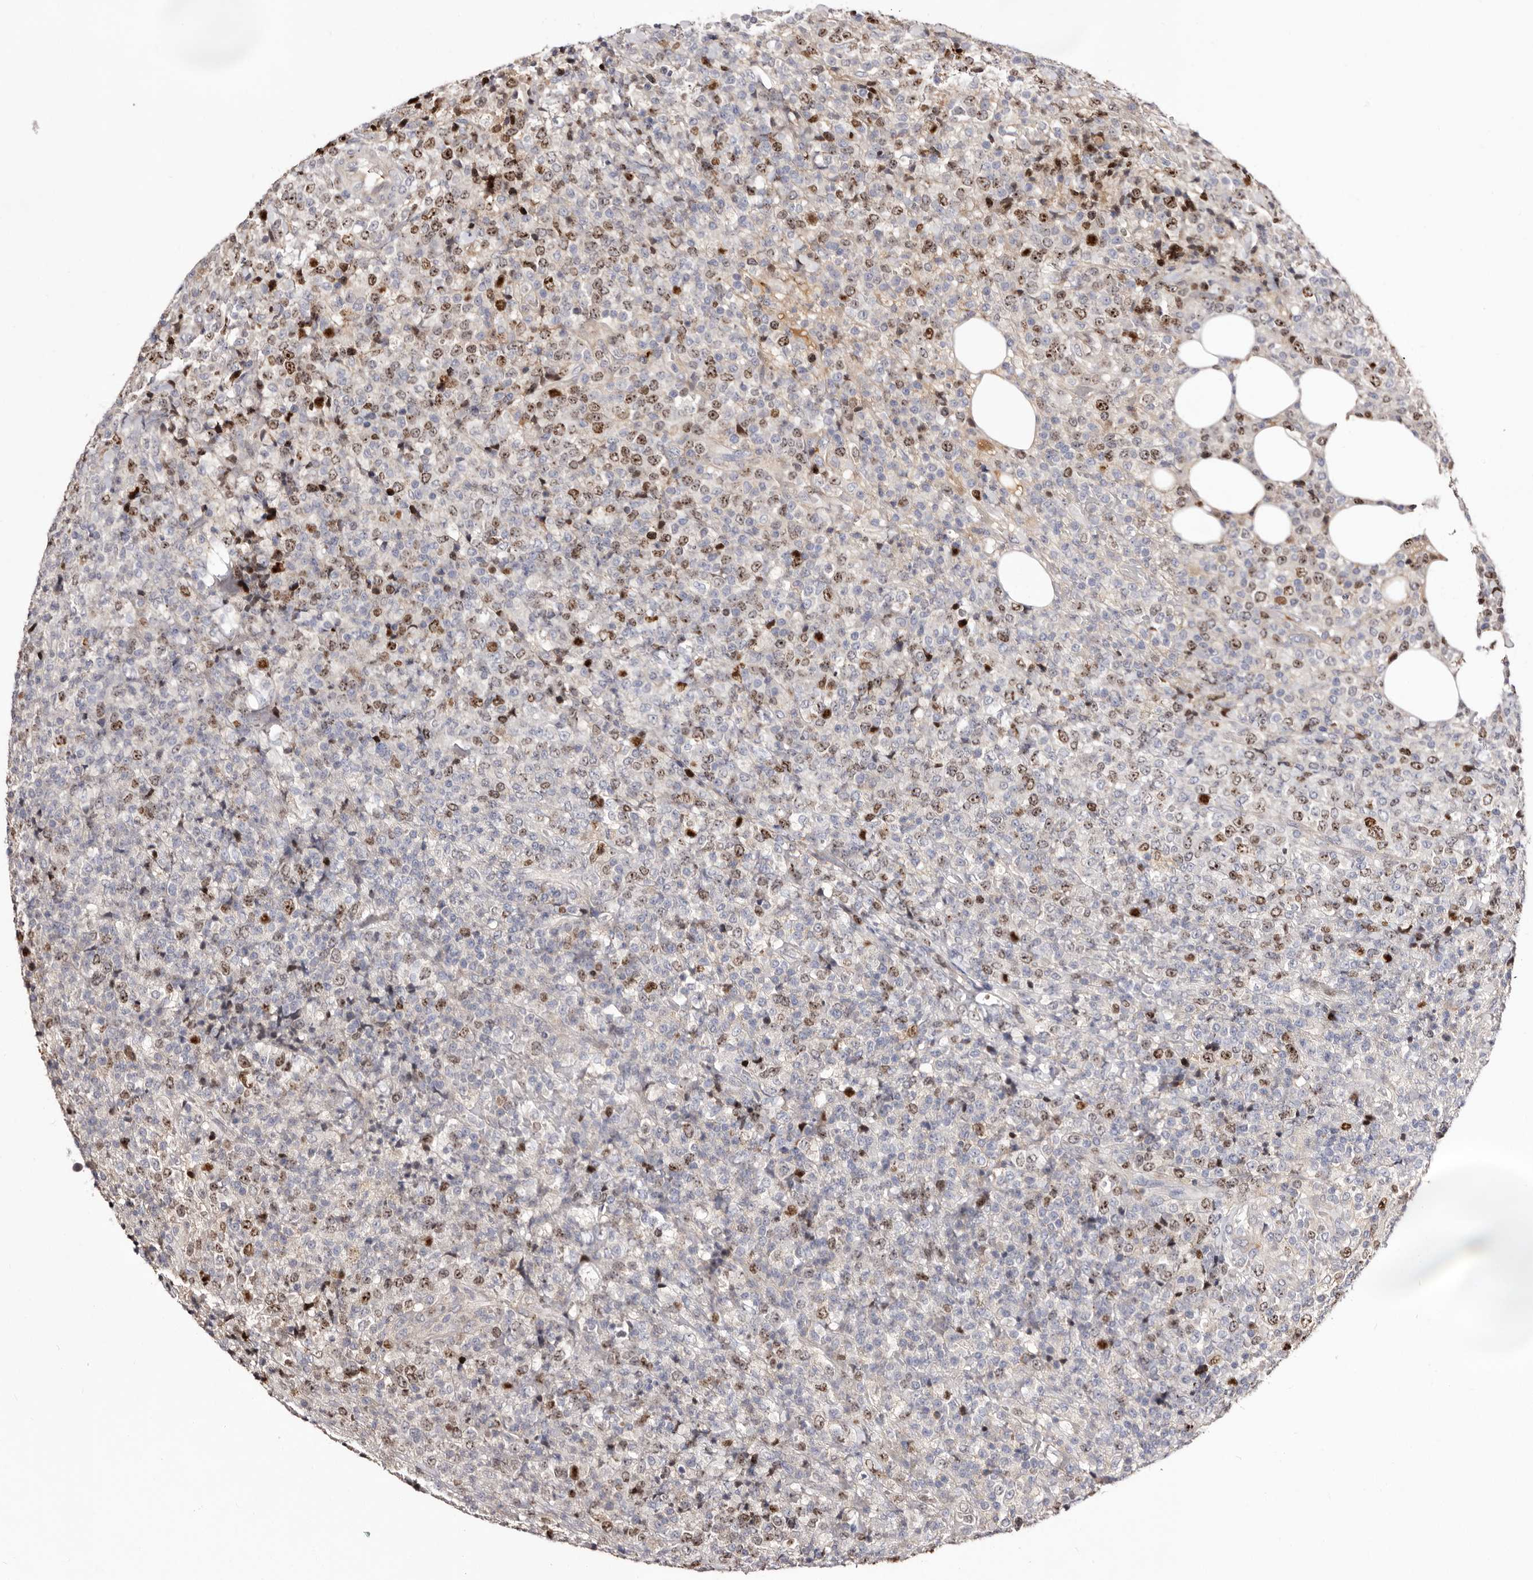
{"staining": {"intensity": "moderate", "quantity": "25%-75%", "location": "nuclear"}, "tissue": "lymphoma", "cell_type": "Tumor cells", "image_type": "cancer", "snomed": [{"axis": "morphology", "description": "Malignant lymphoma, non-Hodgkin's type, High grade"}, {"axis": "topography", "description": "Lymph node"}], "caption": "Protein expression analysis of malignant lymphoma, non-Hodgkin's type (high-grade) reveals moderate nuclear positivity in about 25%-75% of tumor cells.", "gene": "CDCA8", "patient": {"sex": "male", "age": 13}}